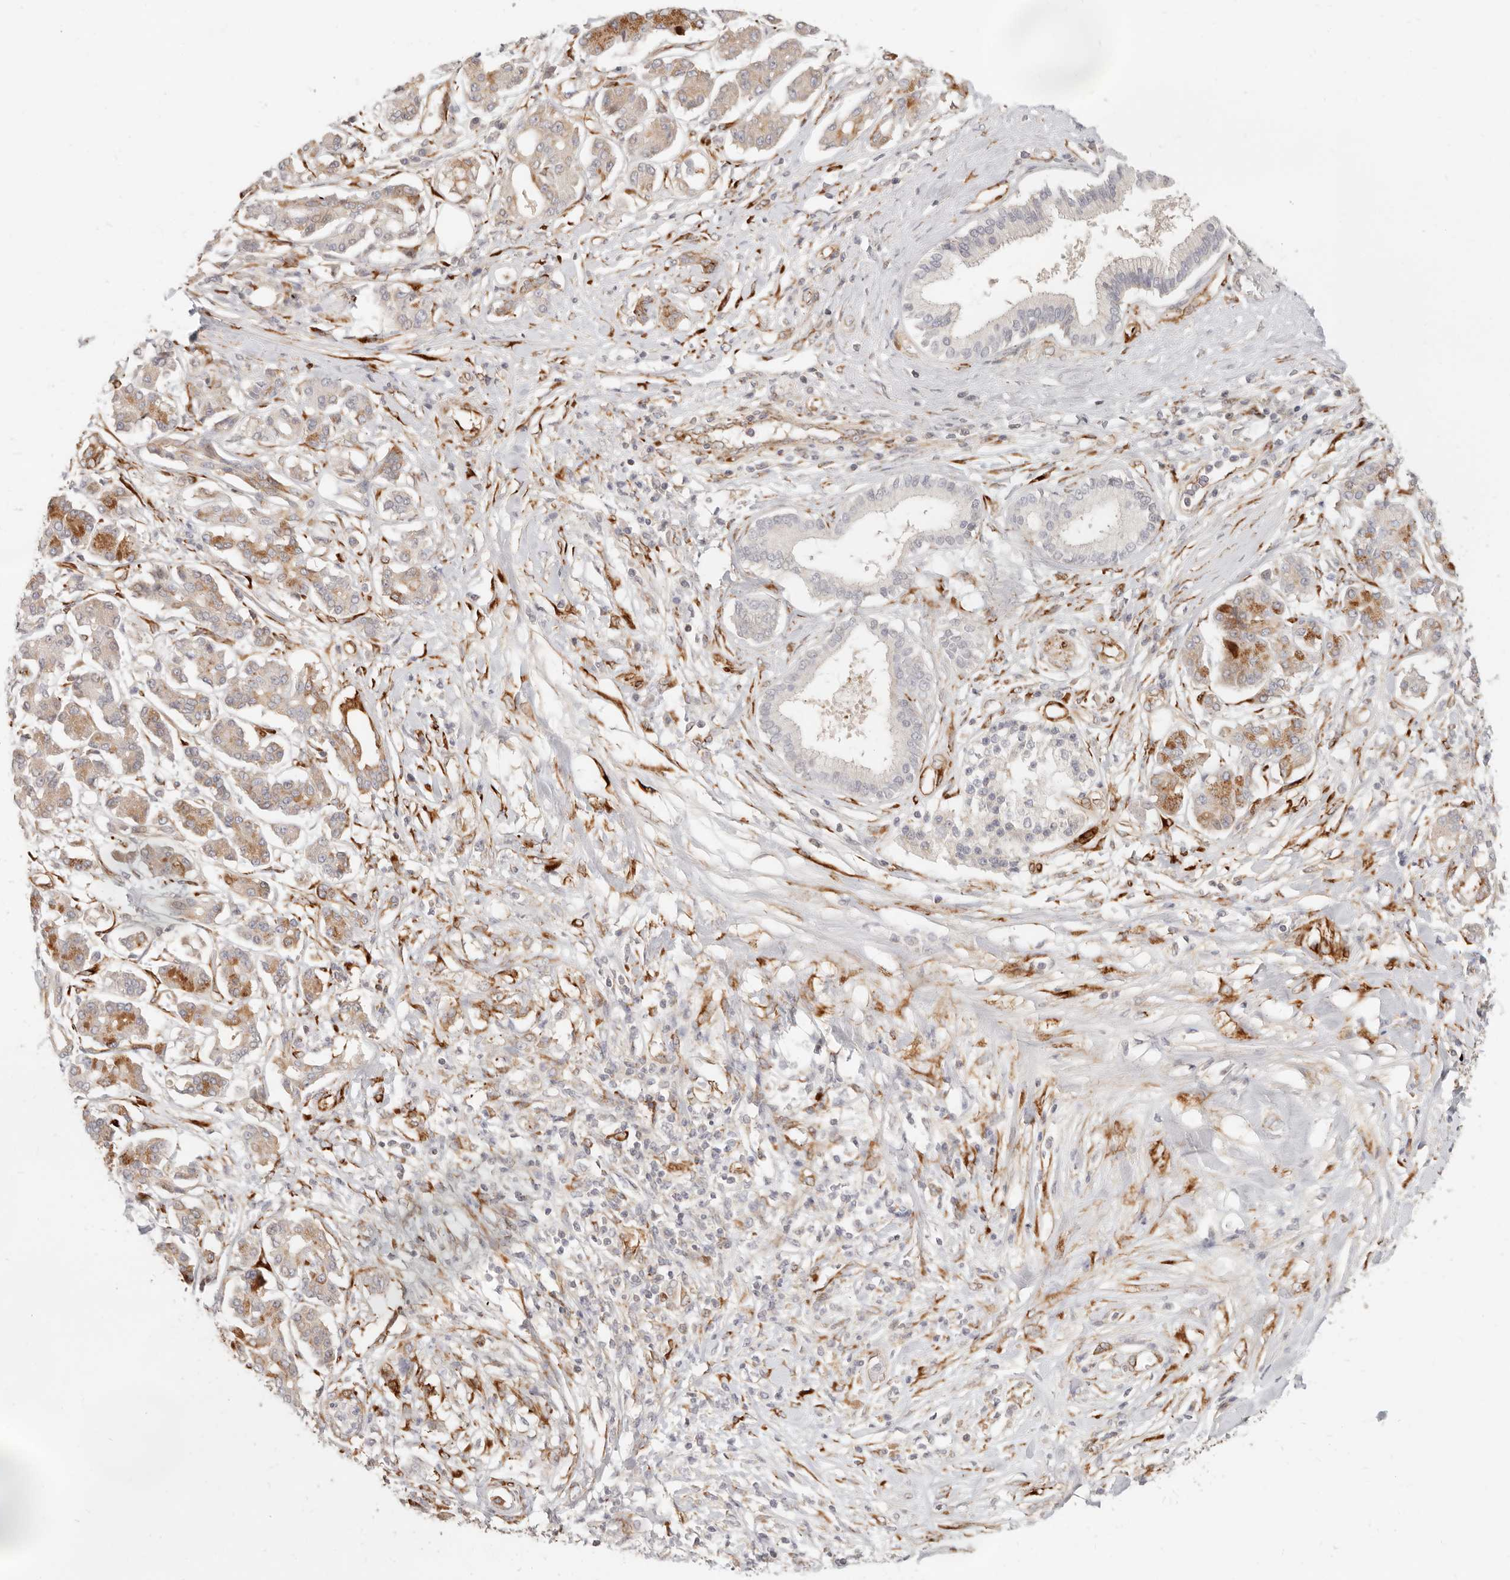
{"staining": {"intensity": "negative", "quantity": "none", "location": "none"}, "tissue": "pancreatic cancer", "cell_type": "Tumor cells", "image_type": "cancer", "snomed": [{"axis": "morphology", "description": "Adenocarcinoma, NOS"}, {"axis": "topography", "description": "Pancreas"}], "caption": "DAB (3,3'-diaminobenzidine) immunohistochemical staining of pancreatic cancer shows no significant staining in tumor cells. (DAB IHC with hematoxylin counter stain).", "gene": "SASS6", "patient": {"sex": "female", "age": 56}}